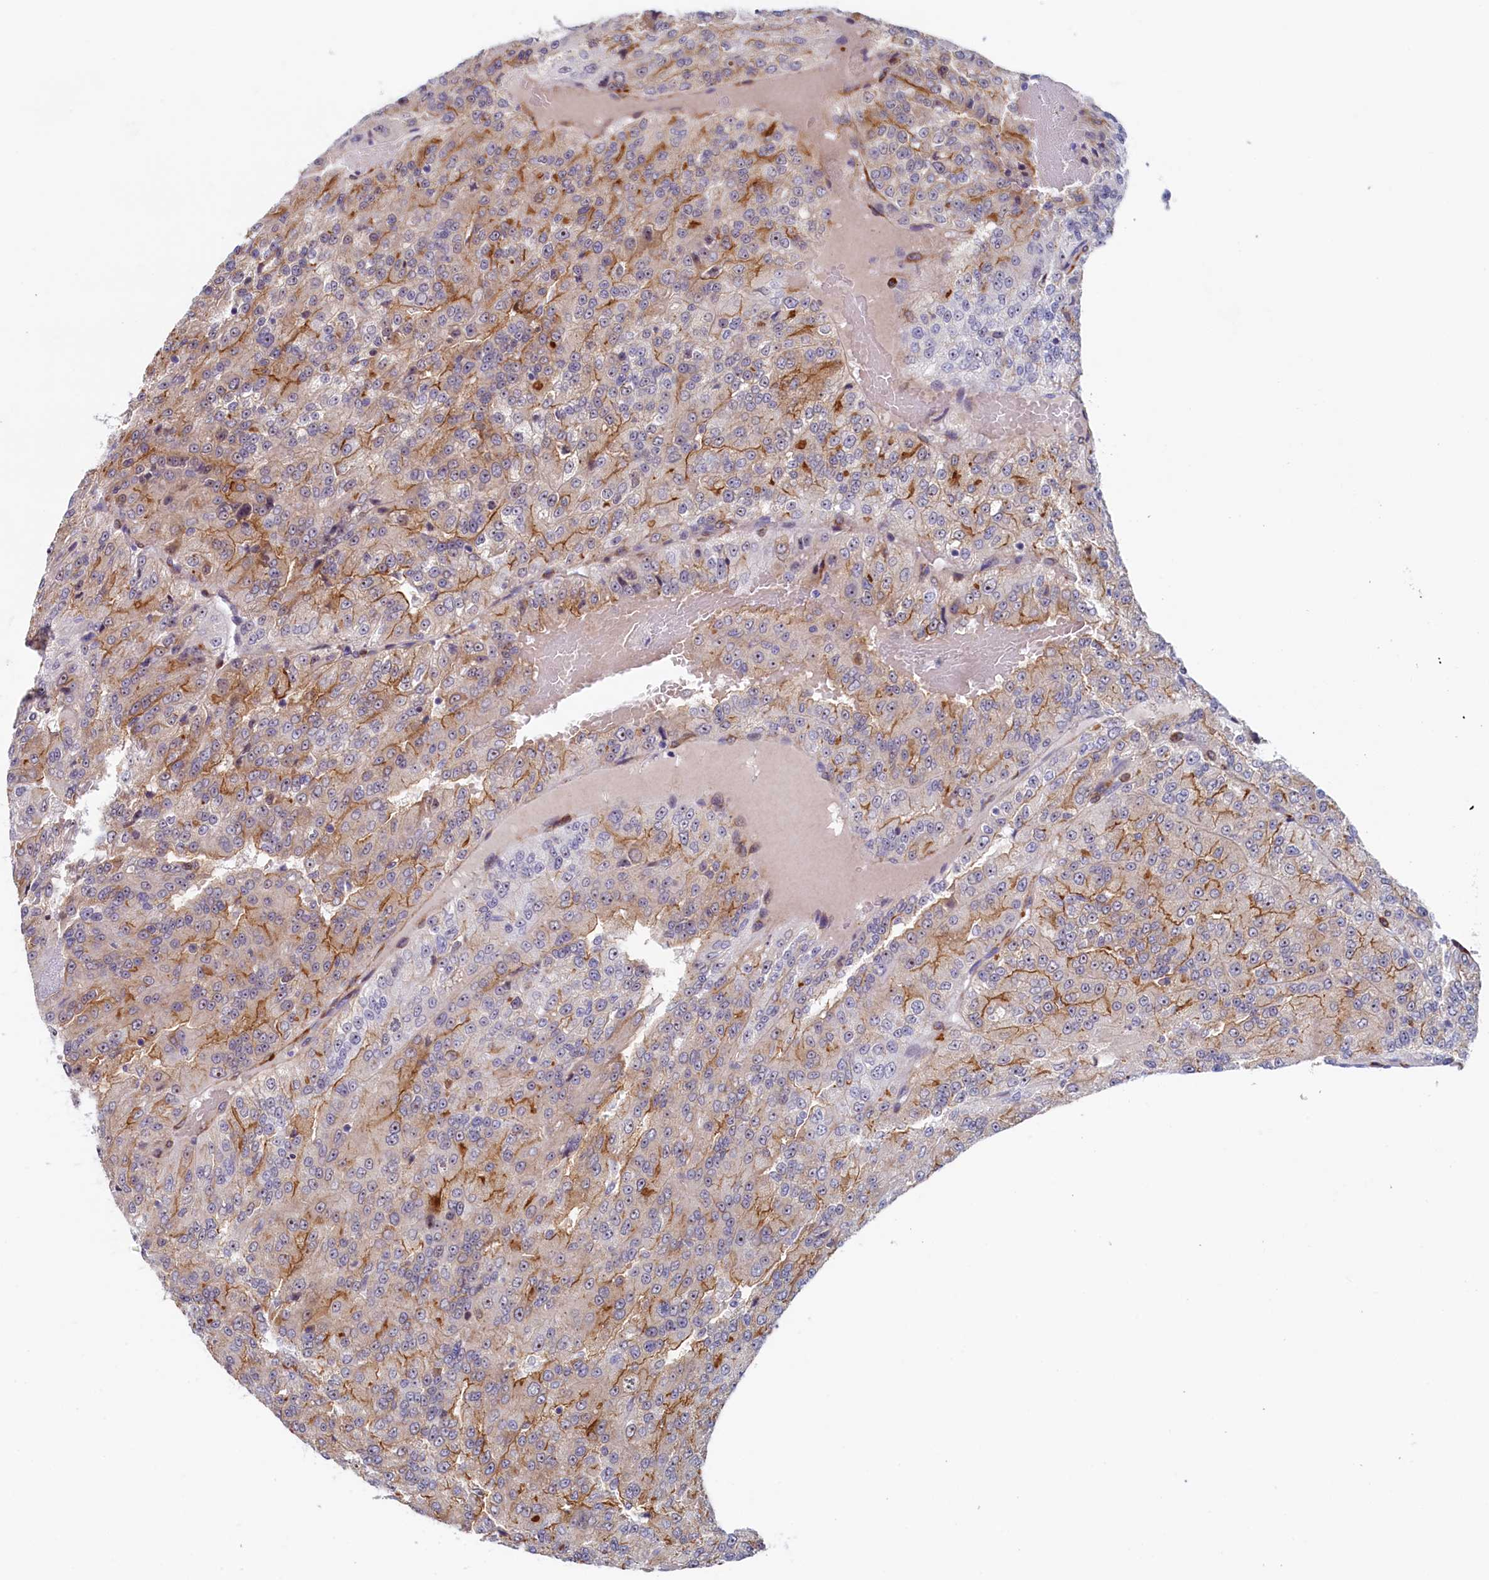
{"staining": {"intensity": "moderate", "quantity": "<25%", "location": "cytoplasmic/membranous"}, "tissue": "renal cancer", "cell_type": "Tumor cells", "image_type": "cancer", "snomed": [{"axis": "morphology", "description": "Adenocarcinoma, NOS"}, {"axis": "topography", "description": "Kidney"}], "caption": "Approximately <25% of tumor cells in adenocarcinoma (renal) display moderate cytoplasmic/membranous protein positivity as visualized by brown immunohistochemical staining.", "gene": "PACSIN3", "patient": {"sex": "female", "age": 63}}